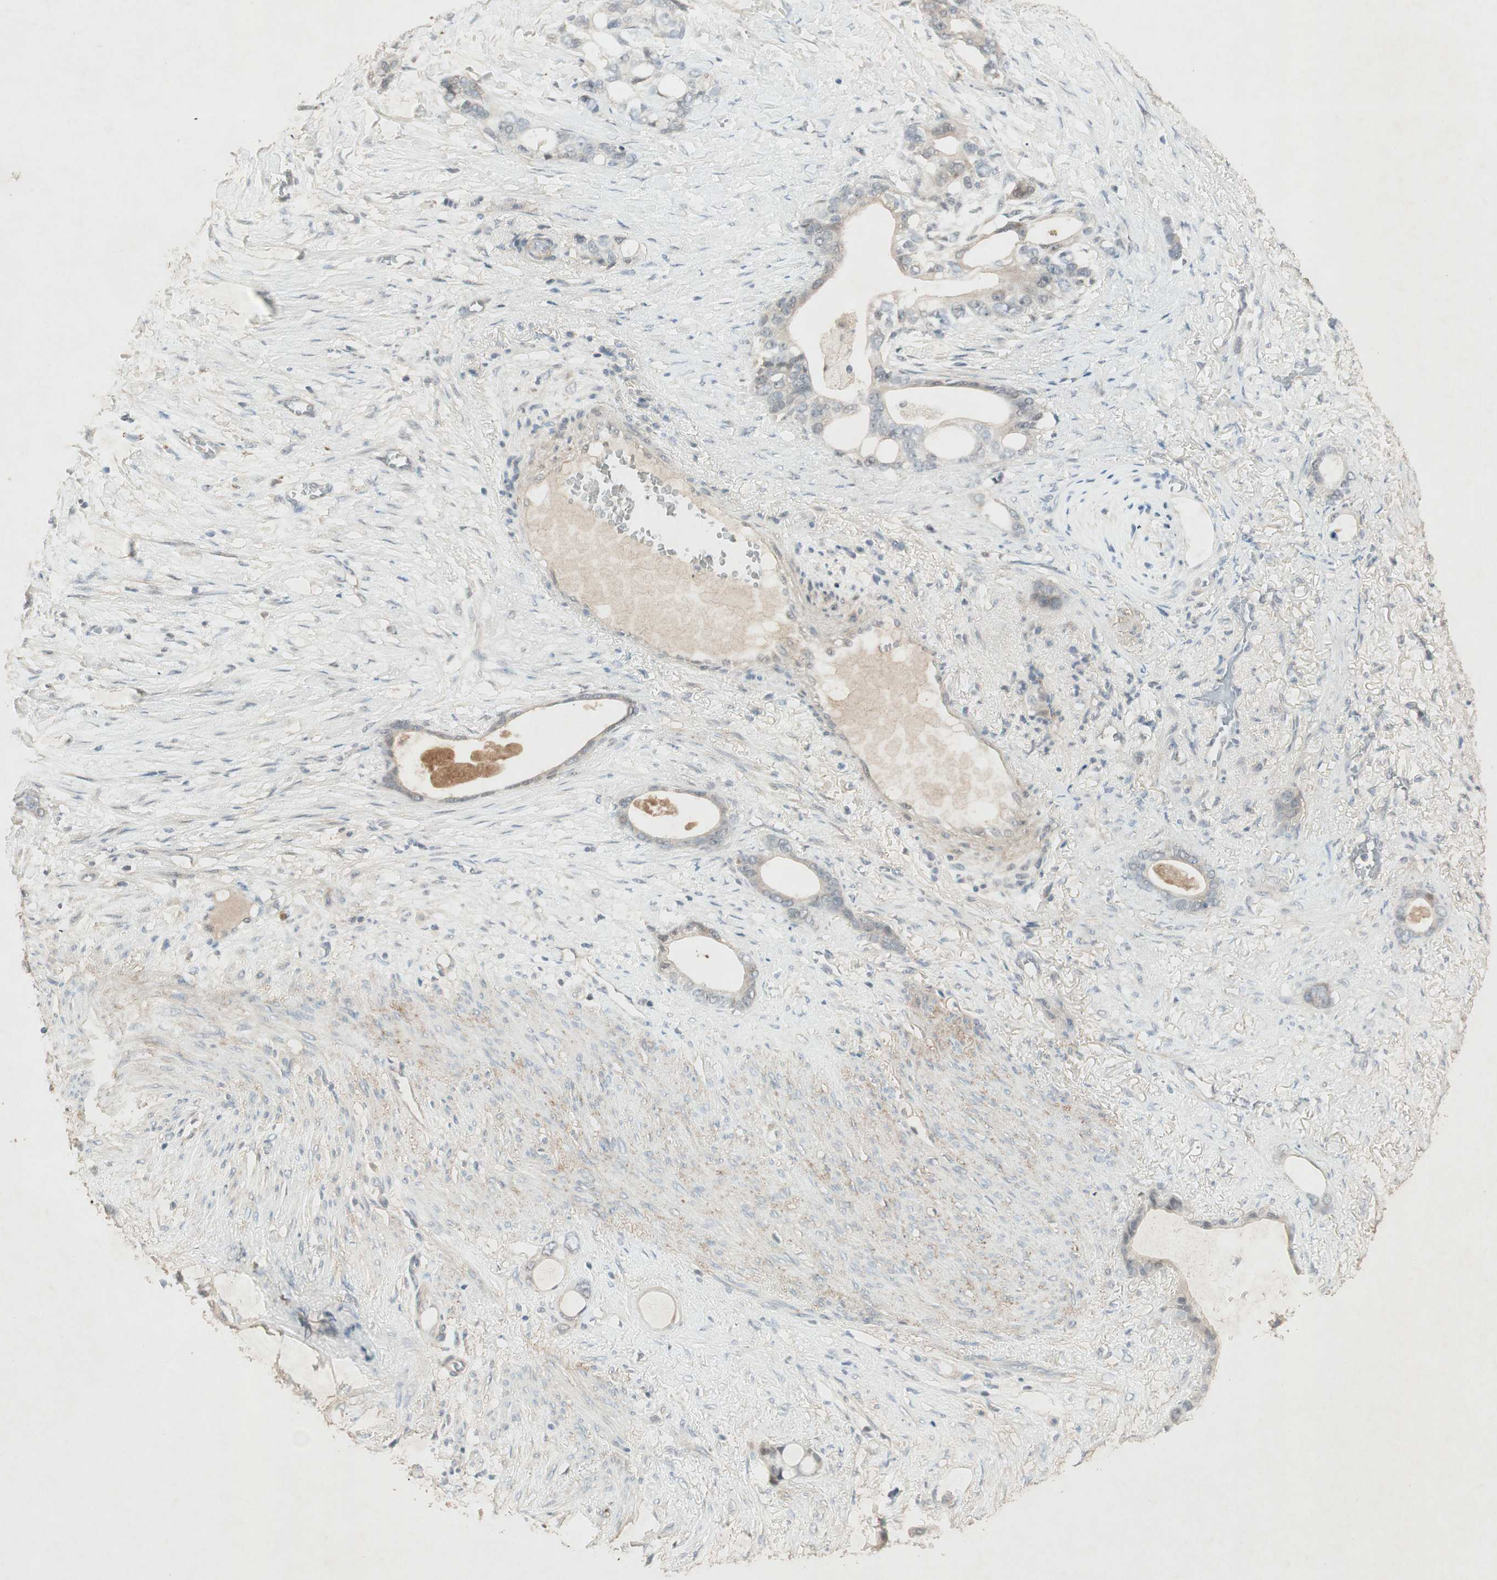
{"staining": {"intensity": "weak", "quantity": "25%-75%", "location": "cytoplasmic/membranous"}, "tissue": "stomach cancer", "cell_type": "Tumor cells", "image_type": "cancer", "snomed": [{"axis": "morphology", "description": "Adenocarcinoma, NOS"}, {"axis": "topography", "description": "Stomach"}], "caption": "Stomach cancer stained with a brown dye reveals weak cytoplasmic/membranous positive positivity in about 25%-75% of tumor cells.", "gene": "RNGTT", "patient": {"sex": "female", "age": 75}}